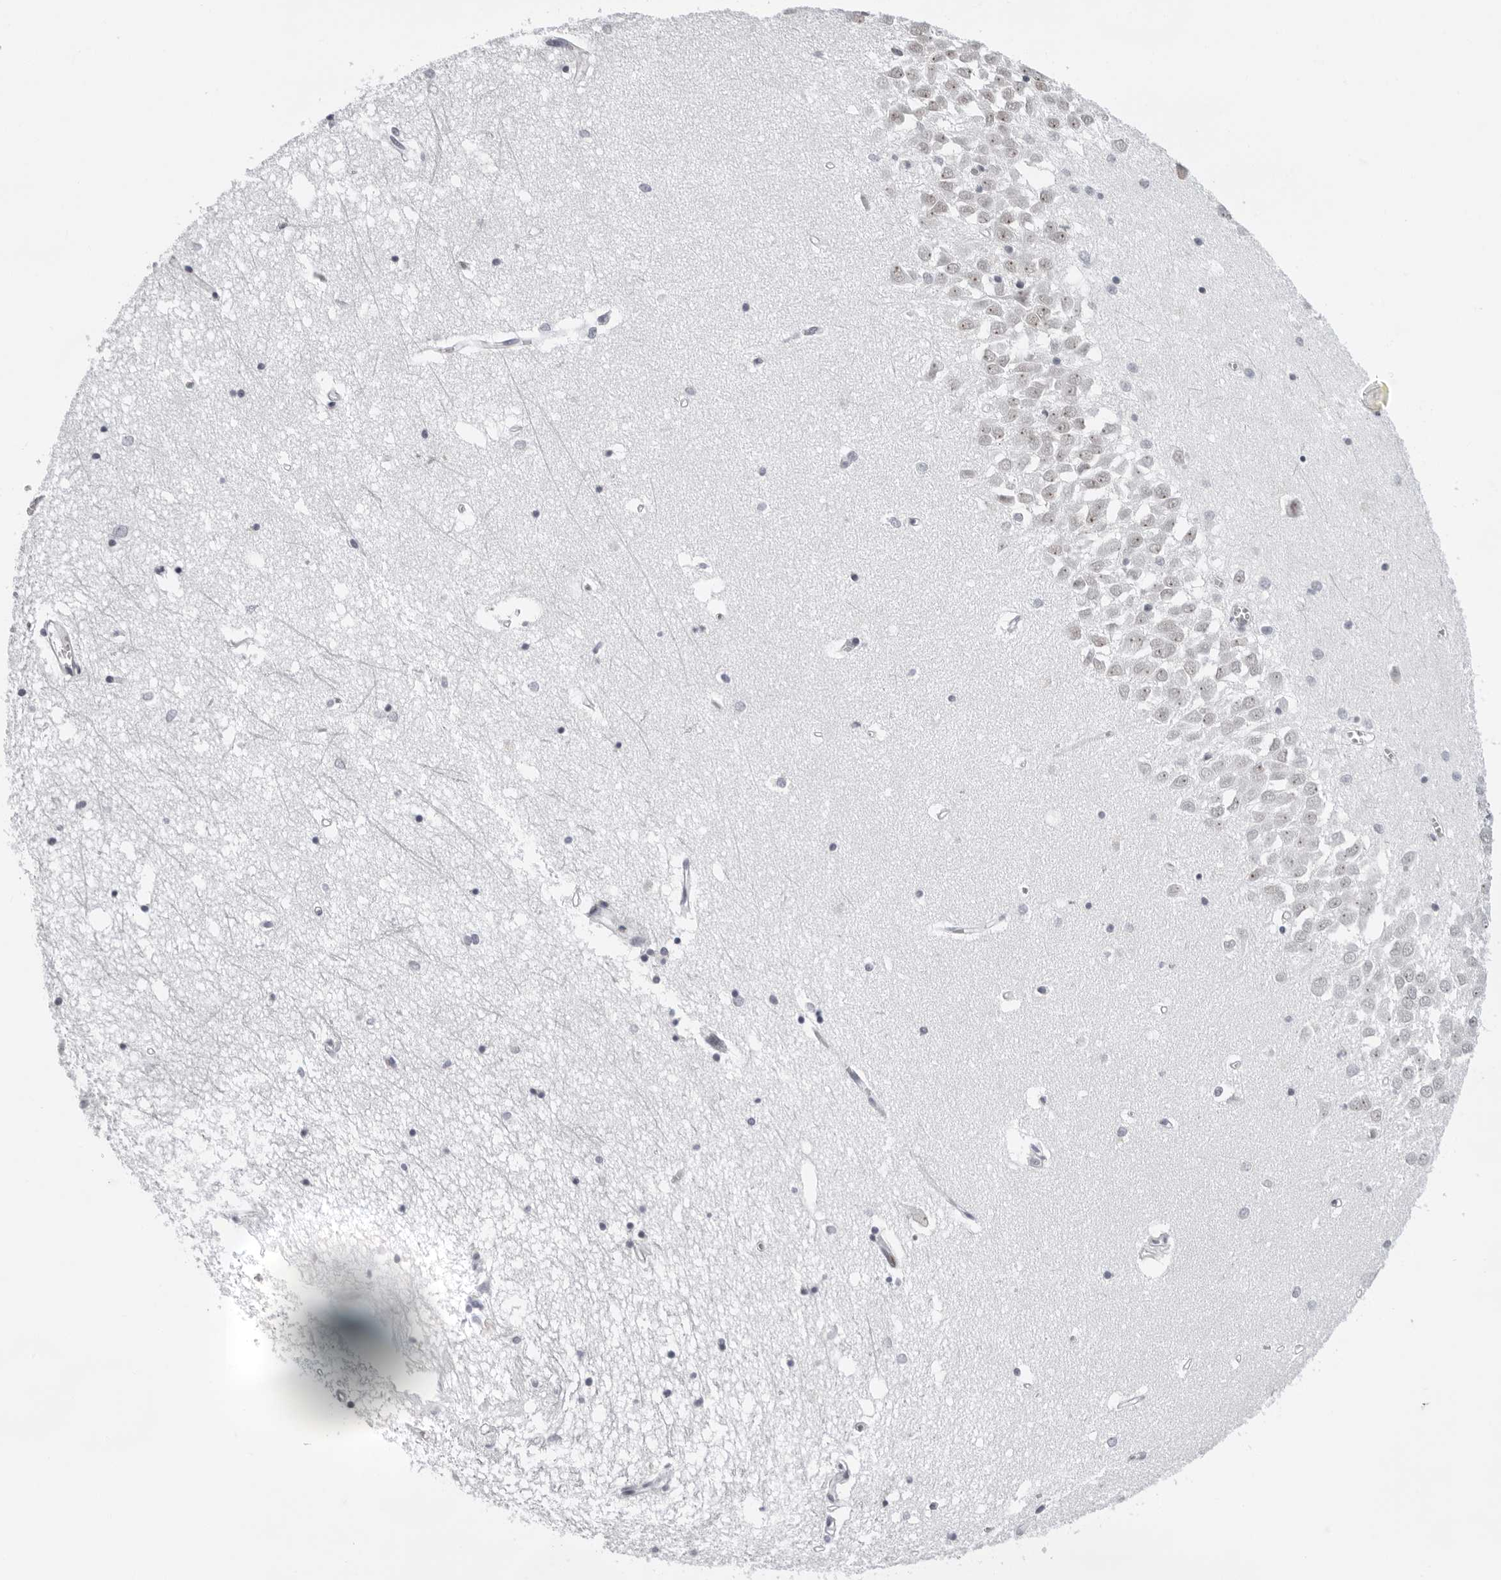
{"staining": {"intensity": "negative", "quantity": "none", "location": "none"}, "tissue": "hippocampus", "cell_type": "Glial cells", "image_type": "normal", "snomed": [{"axis": "morphology", "description": "Normal tissue, NOS"}, {"axis": "topography", "description": "Hippocampus"}], "caption": "IHC of normal human hippocampus demonstrates no positivity in glial cells. (Immunohistochemistry (ihc), brightfield microscopy, high magnification).", "gene": "USP1", "patient": {"sex": "male", "age": 70}}